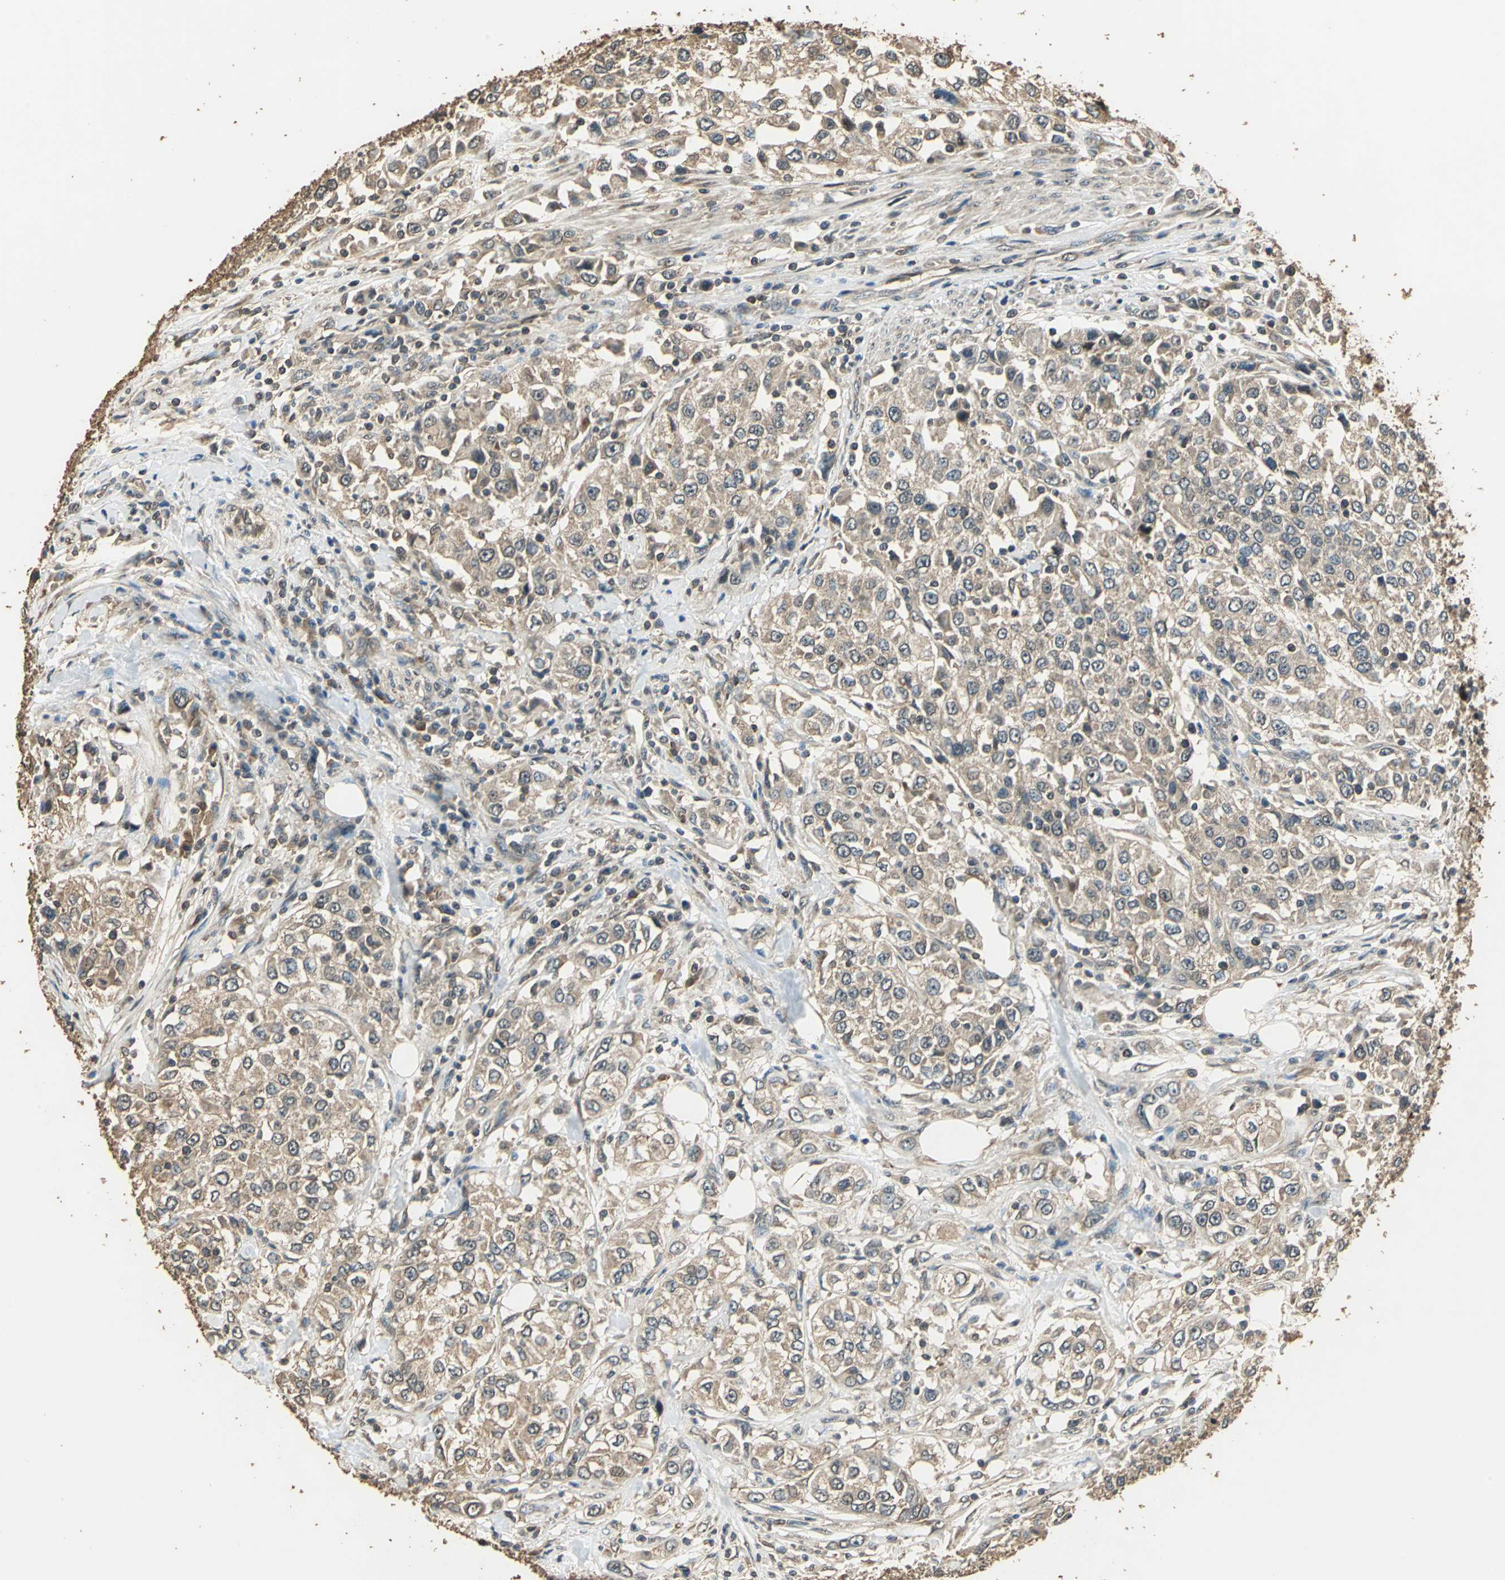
{"staining": {"intensity": "moderate", "quantity": ">75%", "location": "cytoplasmic/membranous"}, "tissue": "urothelial cancer", "cell_type": "Tumor cells", "image_type": "cancer", "snomed": [{"axis": "morphology", "description": "Urothelial carcinoma, High grade"}, {"axis": "topography", "description": "Urinary bladder"}], "caption": "A high-resolution histopathology image shows IHC staining of urothelial cancer, which shows moderate cytoplasmic/membranous expression in about >75% of tumor cells.", "gene": "TMPRSS4", "patient": {"sex": "female", "age": 80}}